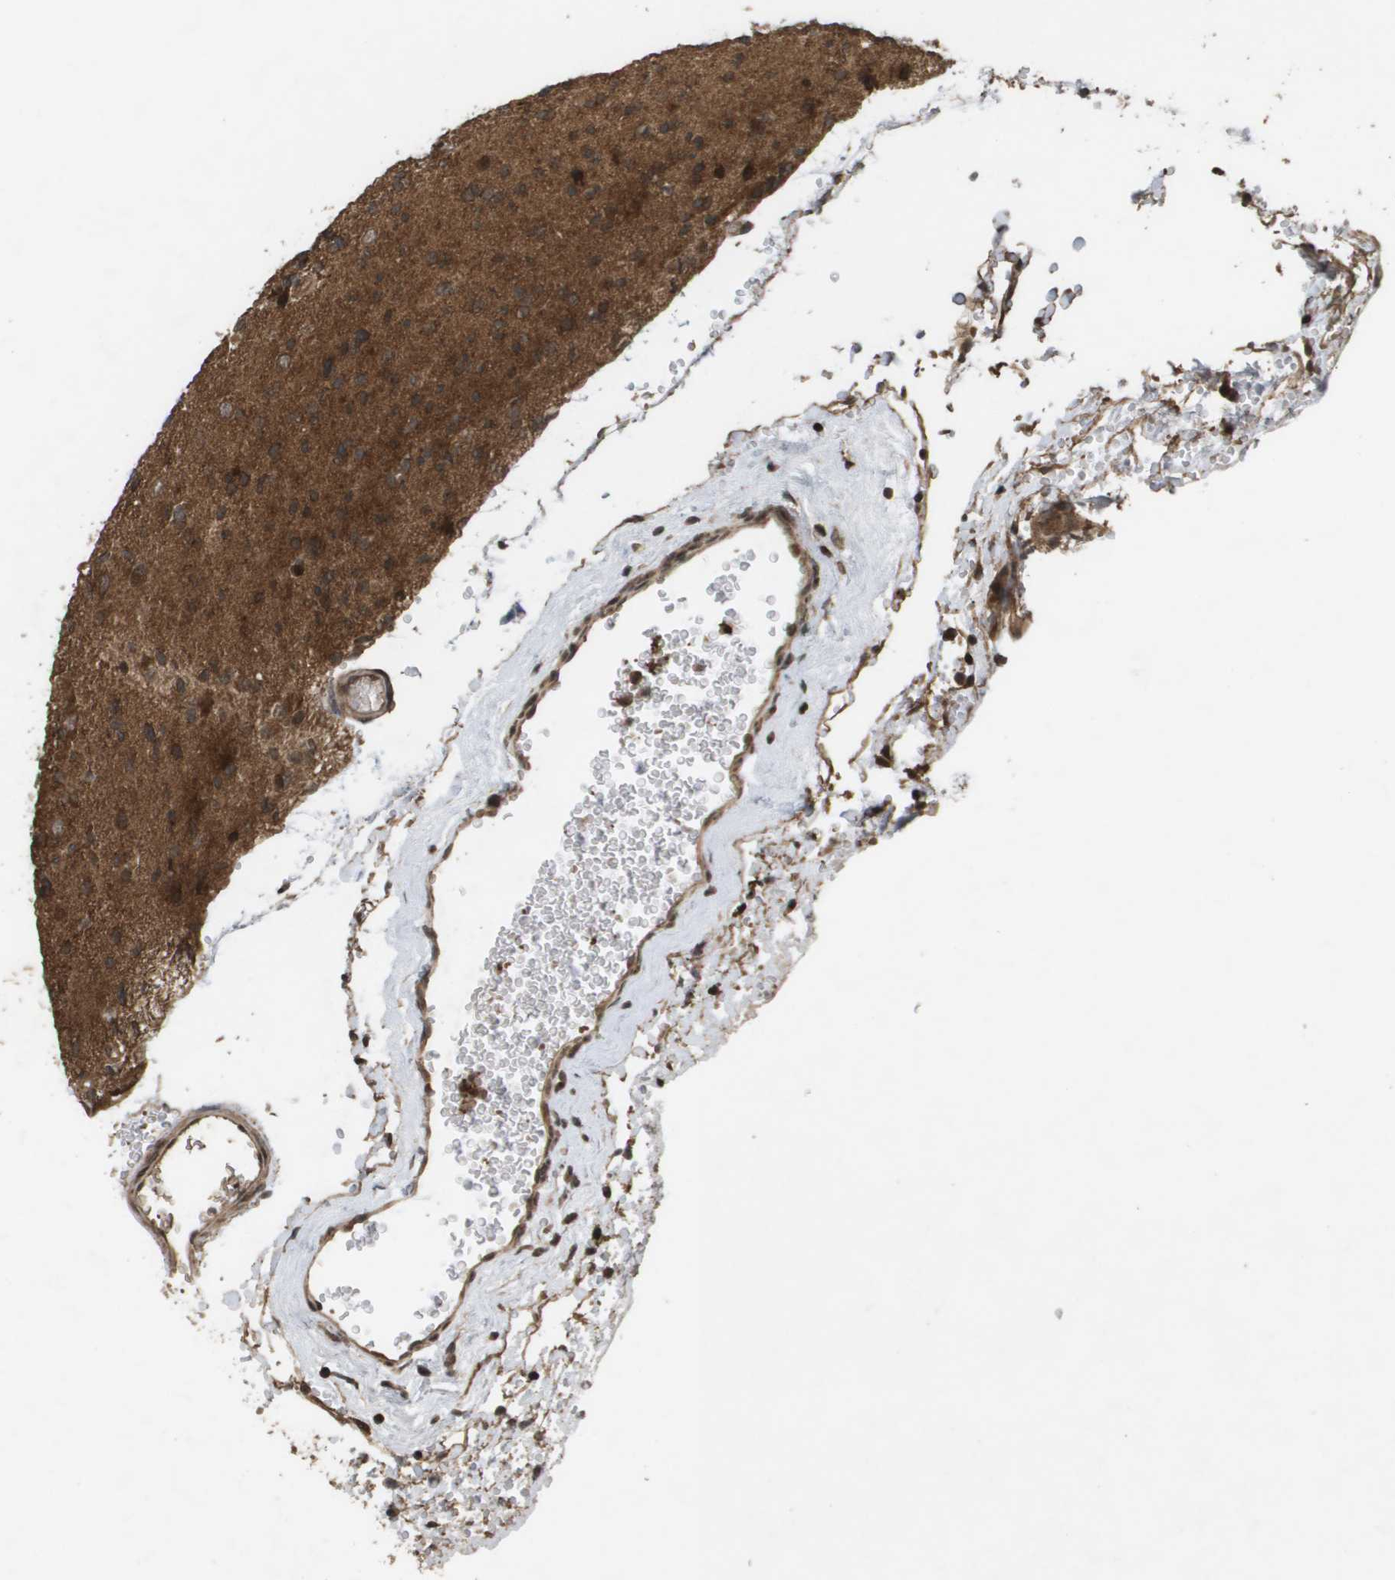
{"staining": {"intensity": "moderate", "quantity": ">75%", "location": "cytoplasmic/membranous,nuclear"}, "tissue": "glioma", "cell_type": "Tumor cells", "image_type": "cancer", "snomed": [{"axis": "morphology", "description": "Glioma, malignant, Low grade"}, {"axis": "topography", "description": "Brain"}], "caption": "A brown stain highlights moderate cytoplasmic/membranous and nuclear staining of a protein in malignant glioma (low-grade) tumor cells.", "gene": "KIF11", "patient": {"sex": "female", "age": 22}}